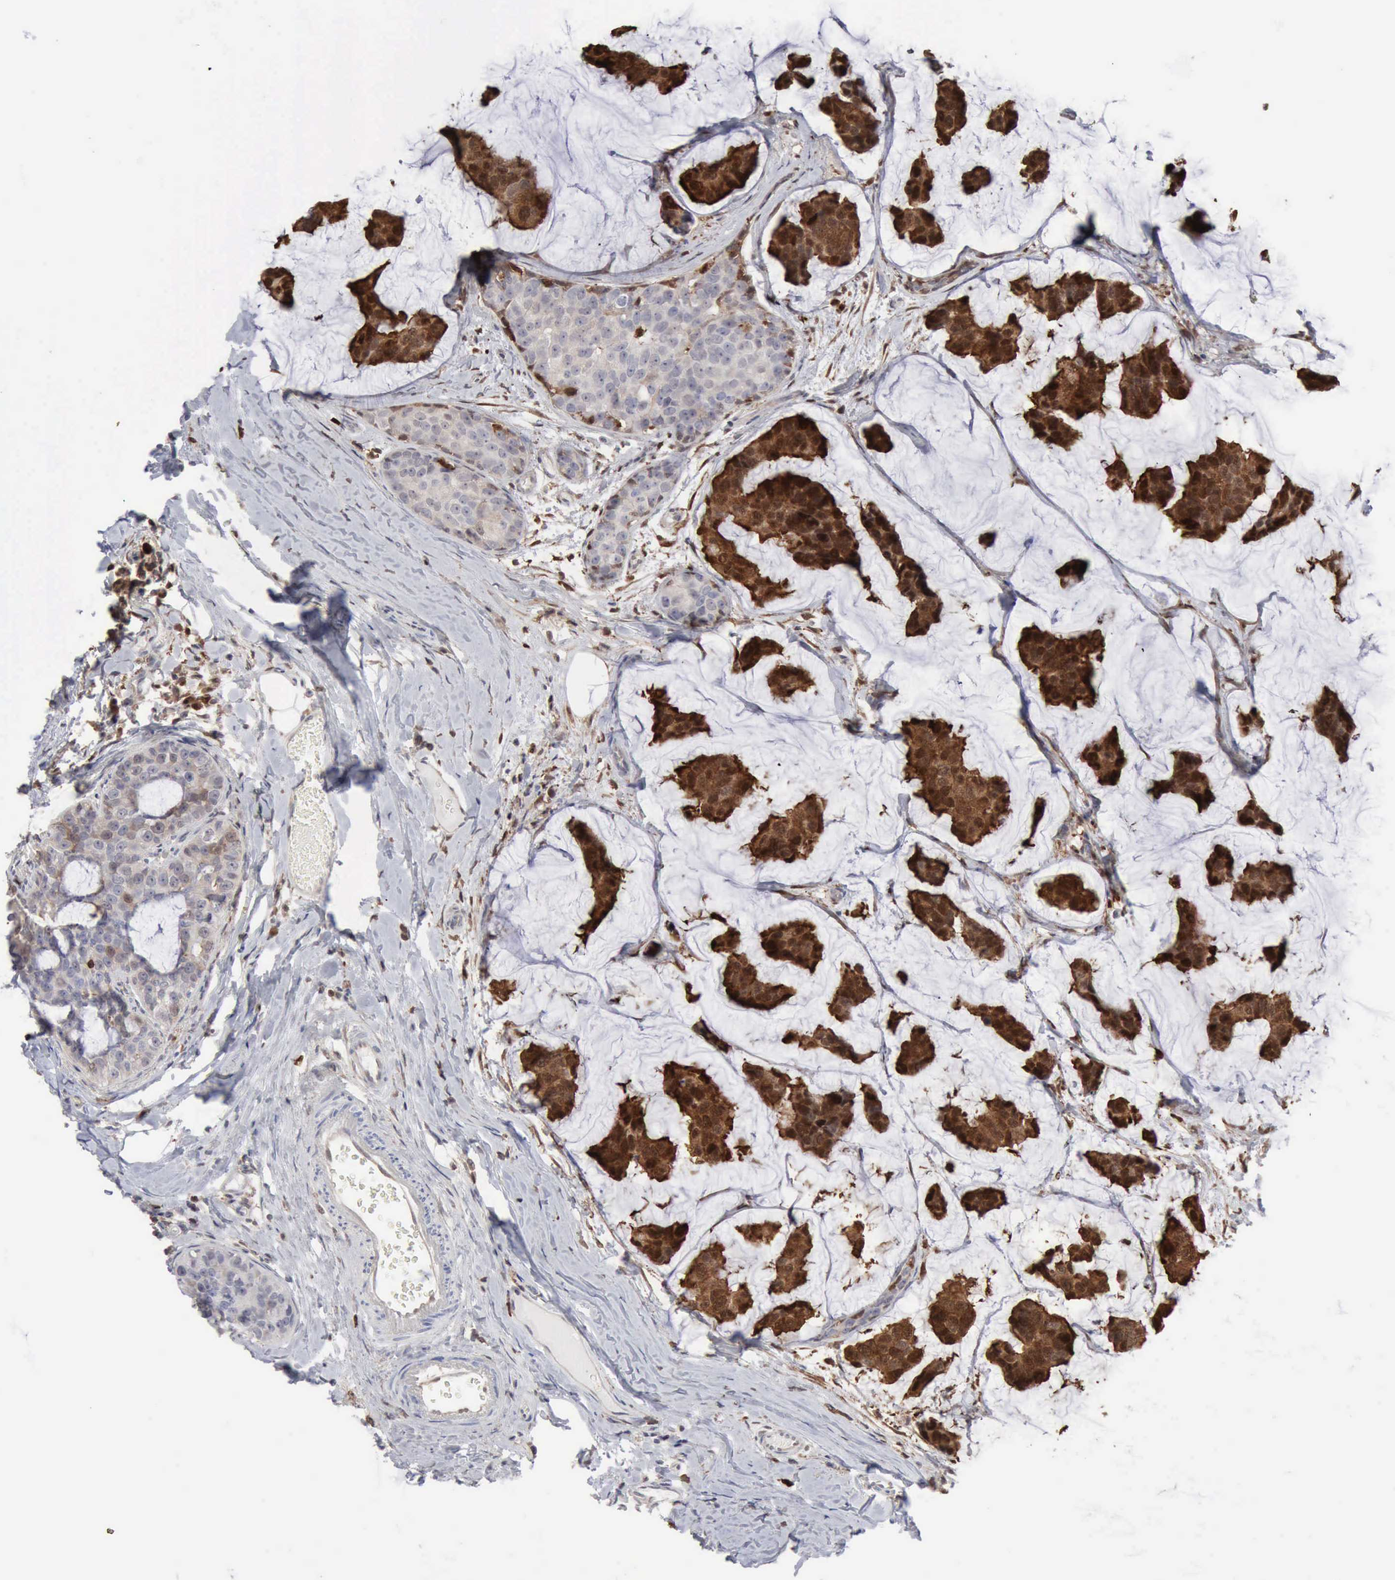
{"staining": {"intensity": "strong", "quantity": "25%-75%", "location": "cytoplasmic/membranous,nuclear"}, "tissue": "breast cancer", "cell_type": "Tumor cells", "image_type": "cancer", "snomed": [{"axis": "morphology", "description": "Normal tissue, NOS"}, {"axis": "morphology", "description": "Duct carcinoma"}, {"axis": "topography", "description": "Breast"}], "caption": "Tumor cells reveal strong cytoplasmic/membranous and nuclear positivity in about 25%-75% of cells in breast invasive ductal carcinoma.", "gene": "STAT1", "patient": {"sex": "female", "age": 50}}